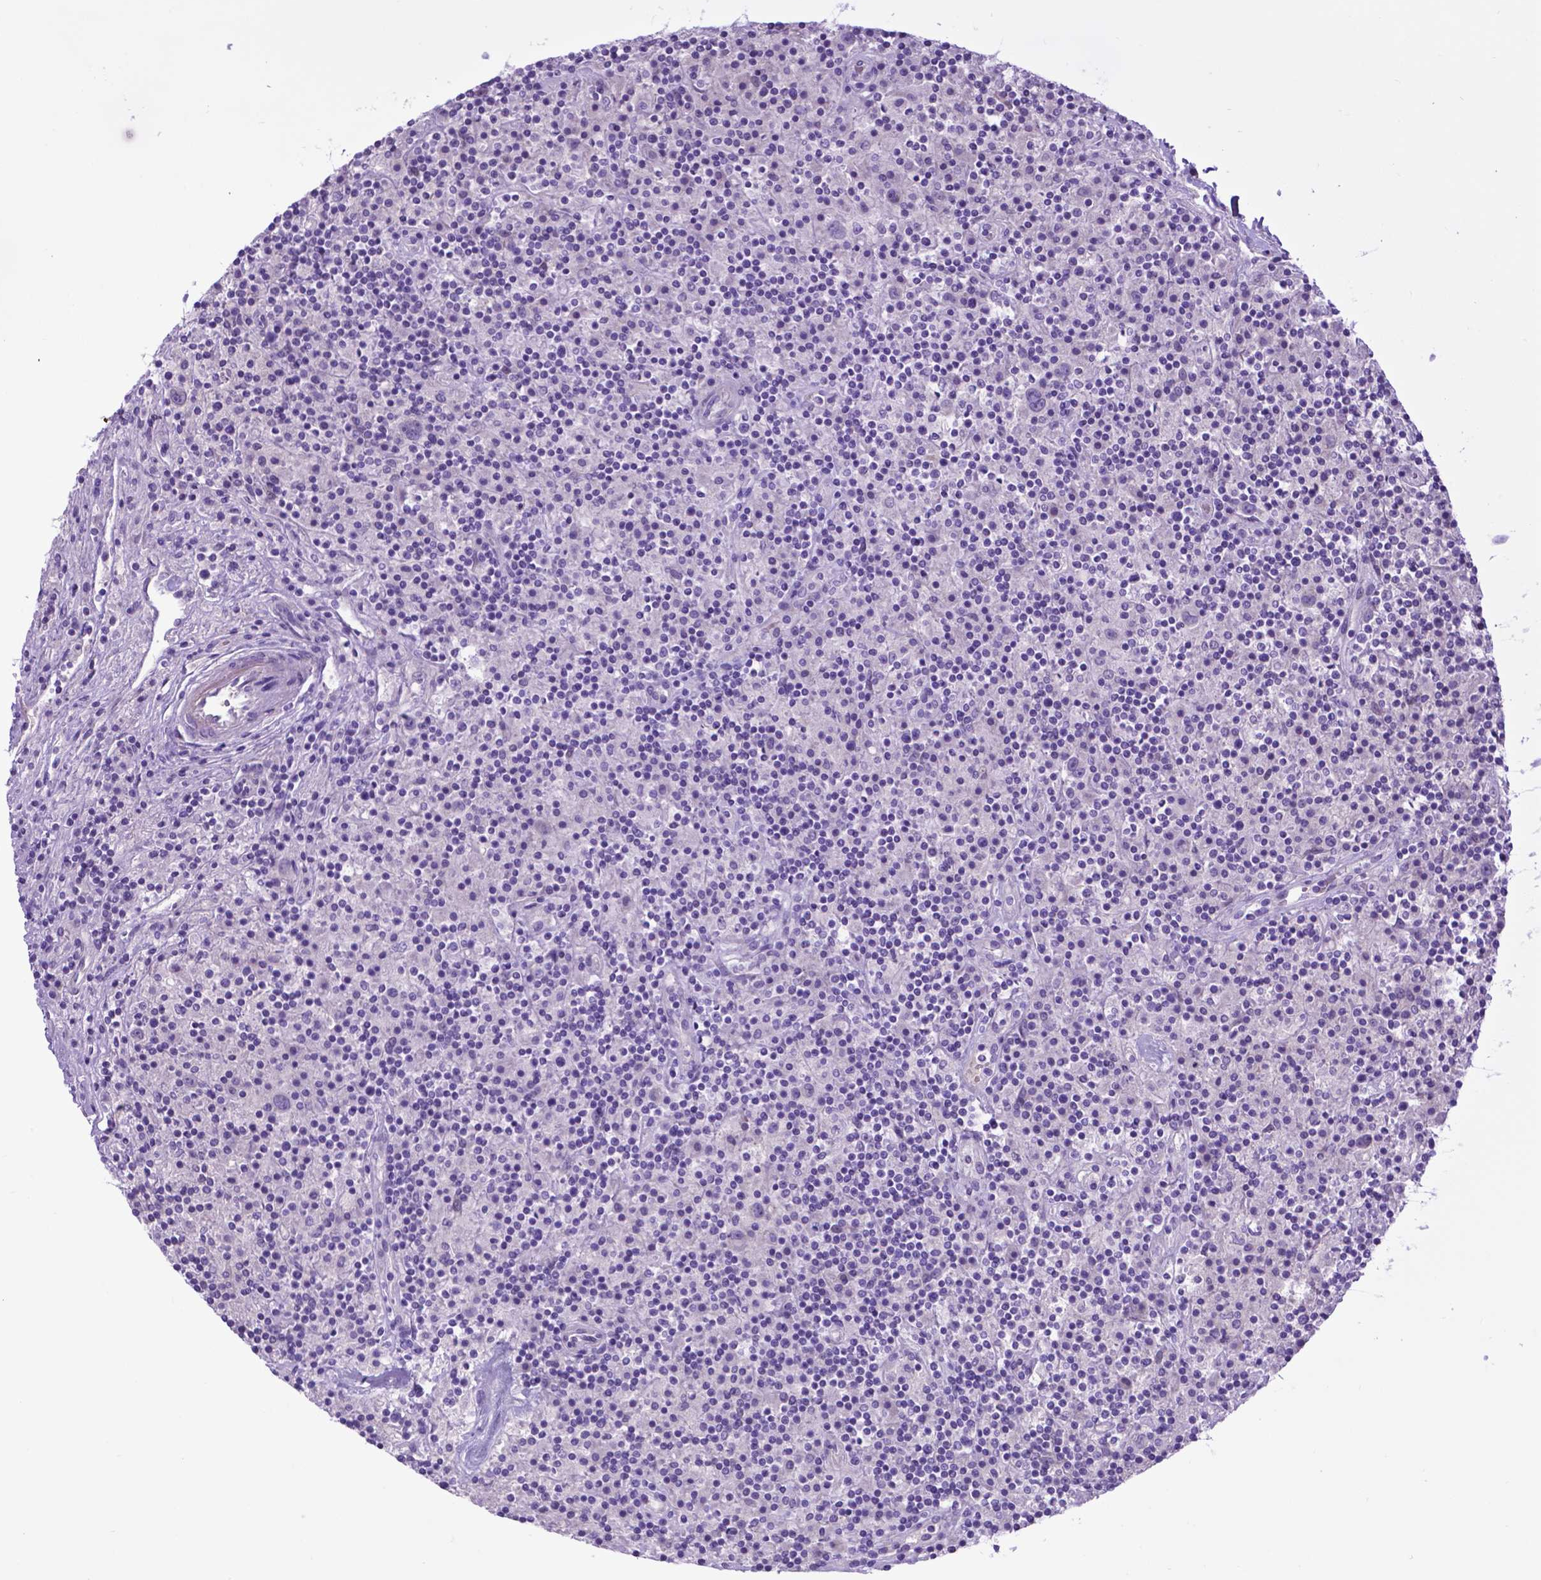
{"staining": {"intensity": "negative", "quantity": "none", "location": "none"}, "tissue": "lymphoma", "cell_type": "Tumor cells", "image_type": "cancer", "snomed": [{"axis": "morphology", "description": "Hodgkin's disease, NOS"}, {"axis": "topography", "description": "Lymph node"}], "caption": "This is a photomicrograph of immunohistochemistry (IHC) staining of lymphoma, which shows no expression in tumor cells.", "gene": "ADRA2B", "patient": {"sex": "male", "age": 70}}